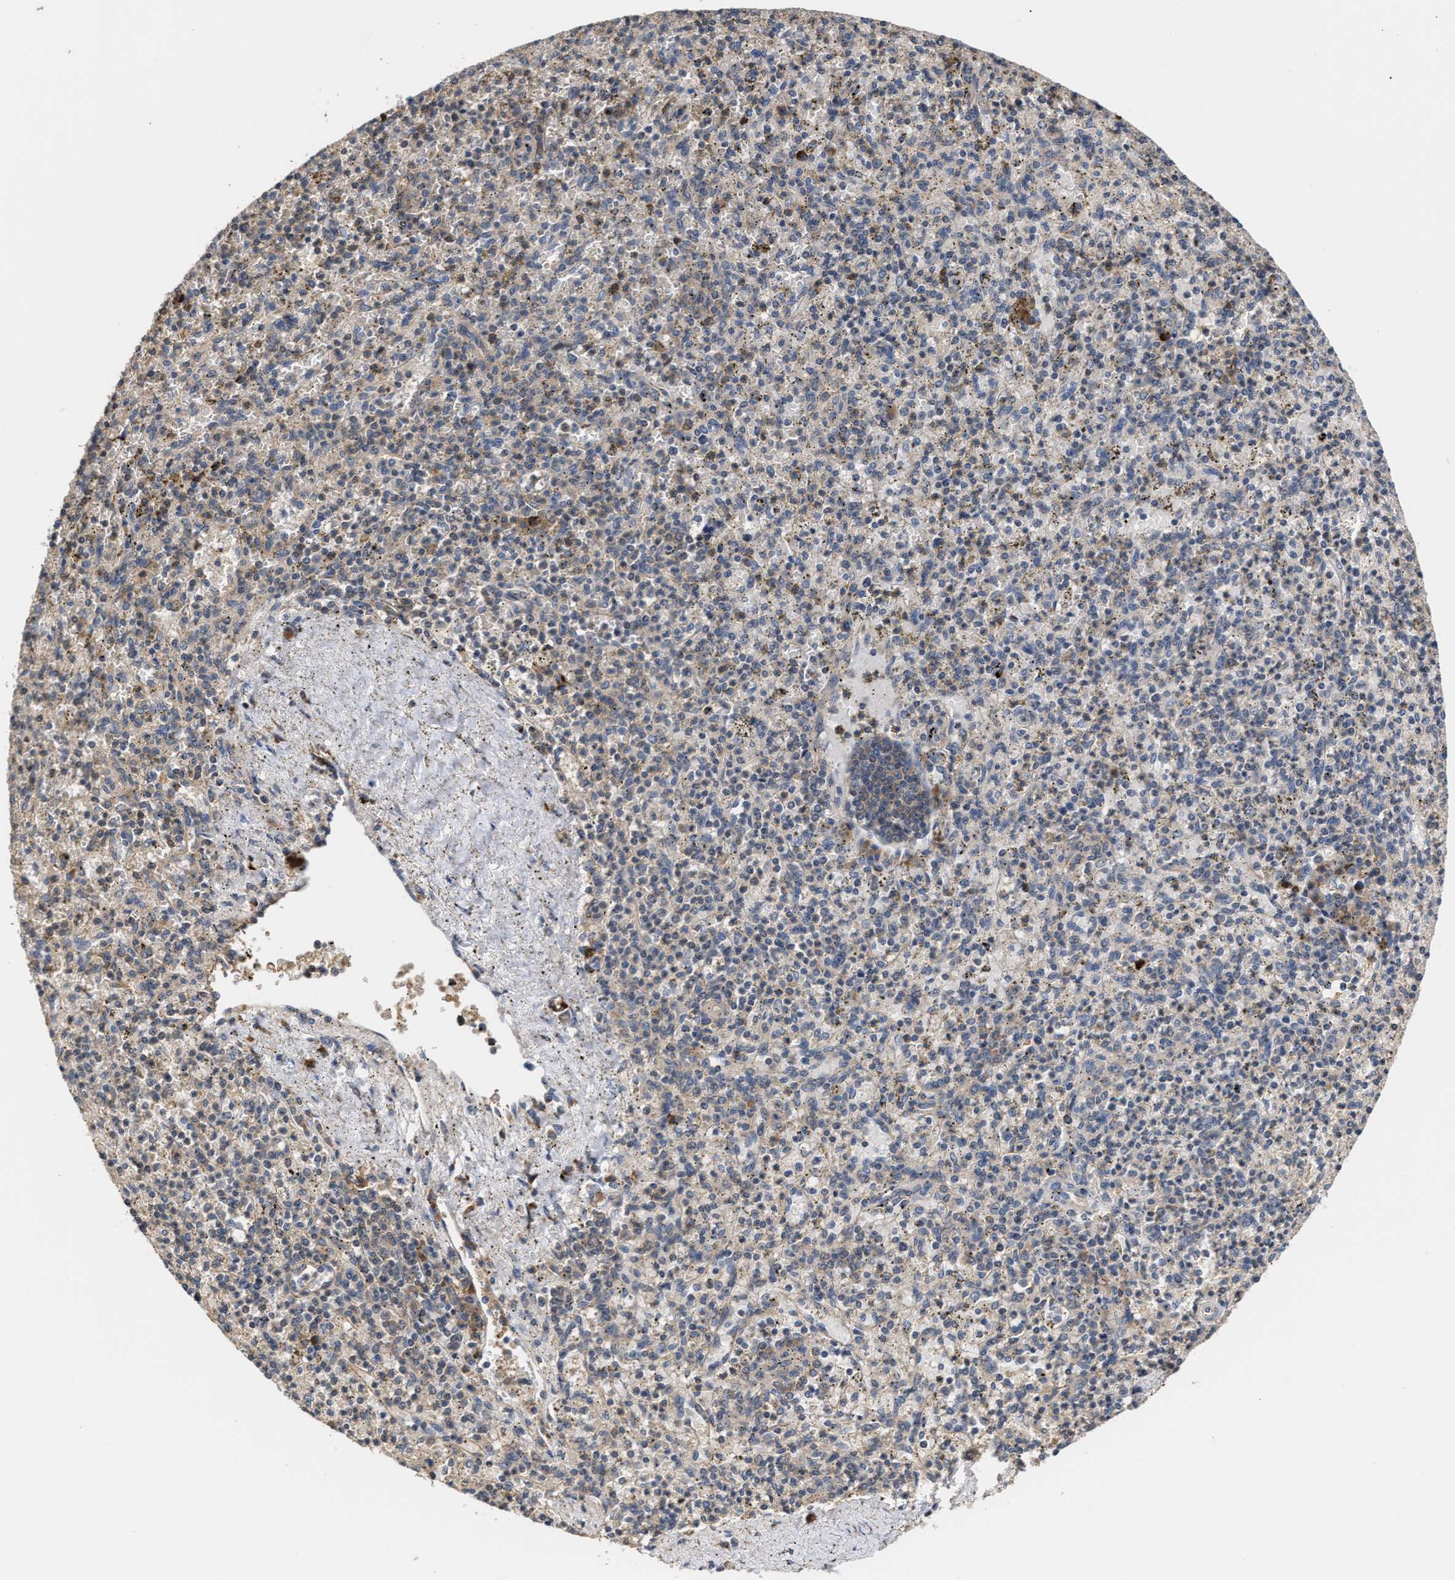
{"staining": {"intensity": "weak", "quantity": "<25%", "location": "cytoplasmic/membranous"}, "tissue": "spleen", "cell_type": "Cells in red pulp", "image_type": "normal", "snomed": [{"axis": "morphology", "description": "Normal tissue, NOS"}, {"axis": "topography", "description": "Spleen"}], "caption": "Immunohistochemical staining of unremarkable human spleen exhibits no significant expression in cells in red pulp.", "gene": "CLIP2", "patient": {"sex": "male", "age": 72}}